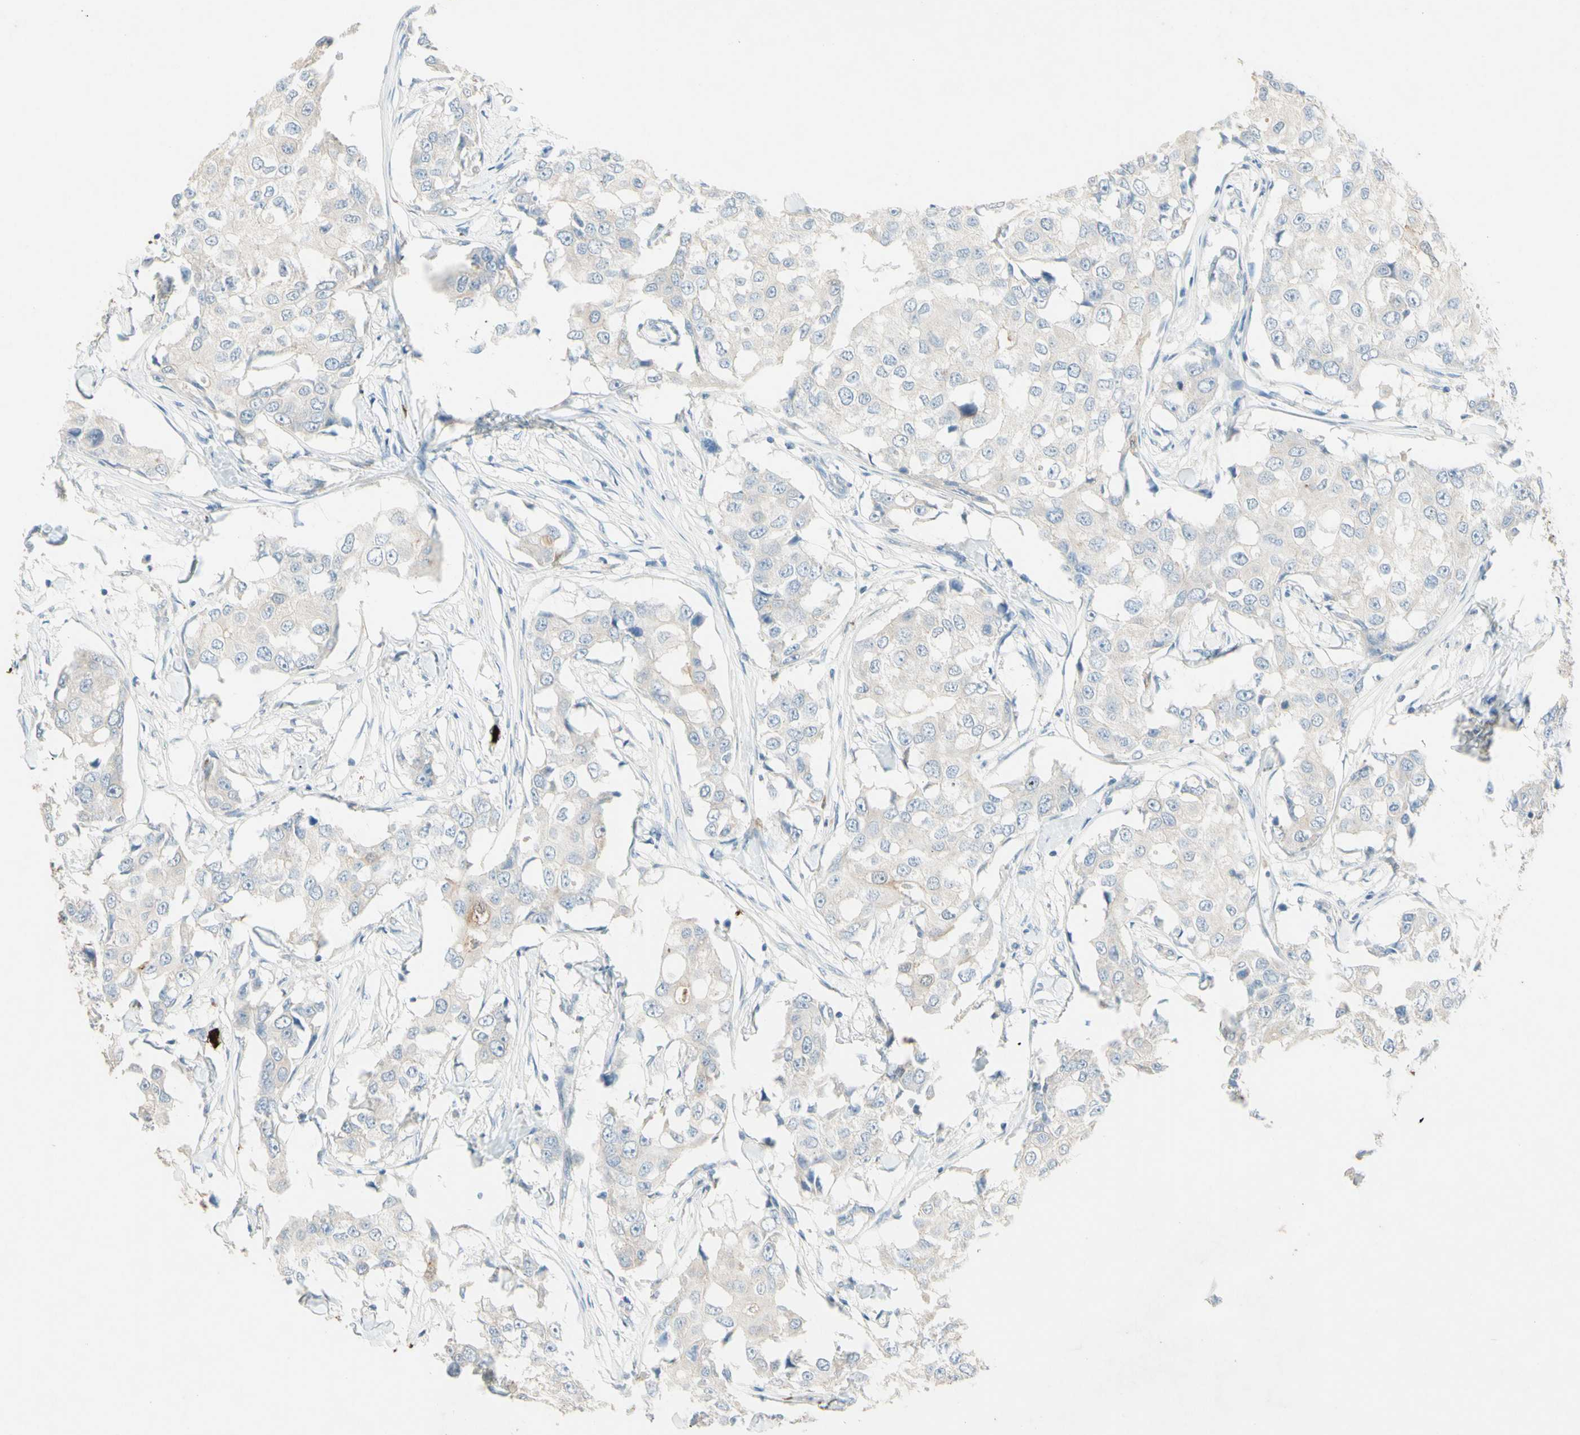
{"staining": {"intensity": "negative", "quantity": "none", "location": "none"}, "tissue": "breast cancer", "cell_type": "Tumor cells", "image_type": "cancer", "snomed": [{"axis": "morphology", "description": "Duct carcinoma"}, {"axis": "topography", "description": "Breast"}], "caption": "Immunohistochemistry (IHC) of breast cancer (infiltrating ductal carcinoma) exhibits no expression in tumor cells.", "gene": "NFKBIZ", "patient": {"sex": "female", "age": 27}}